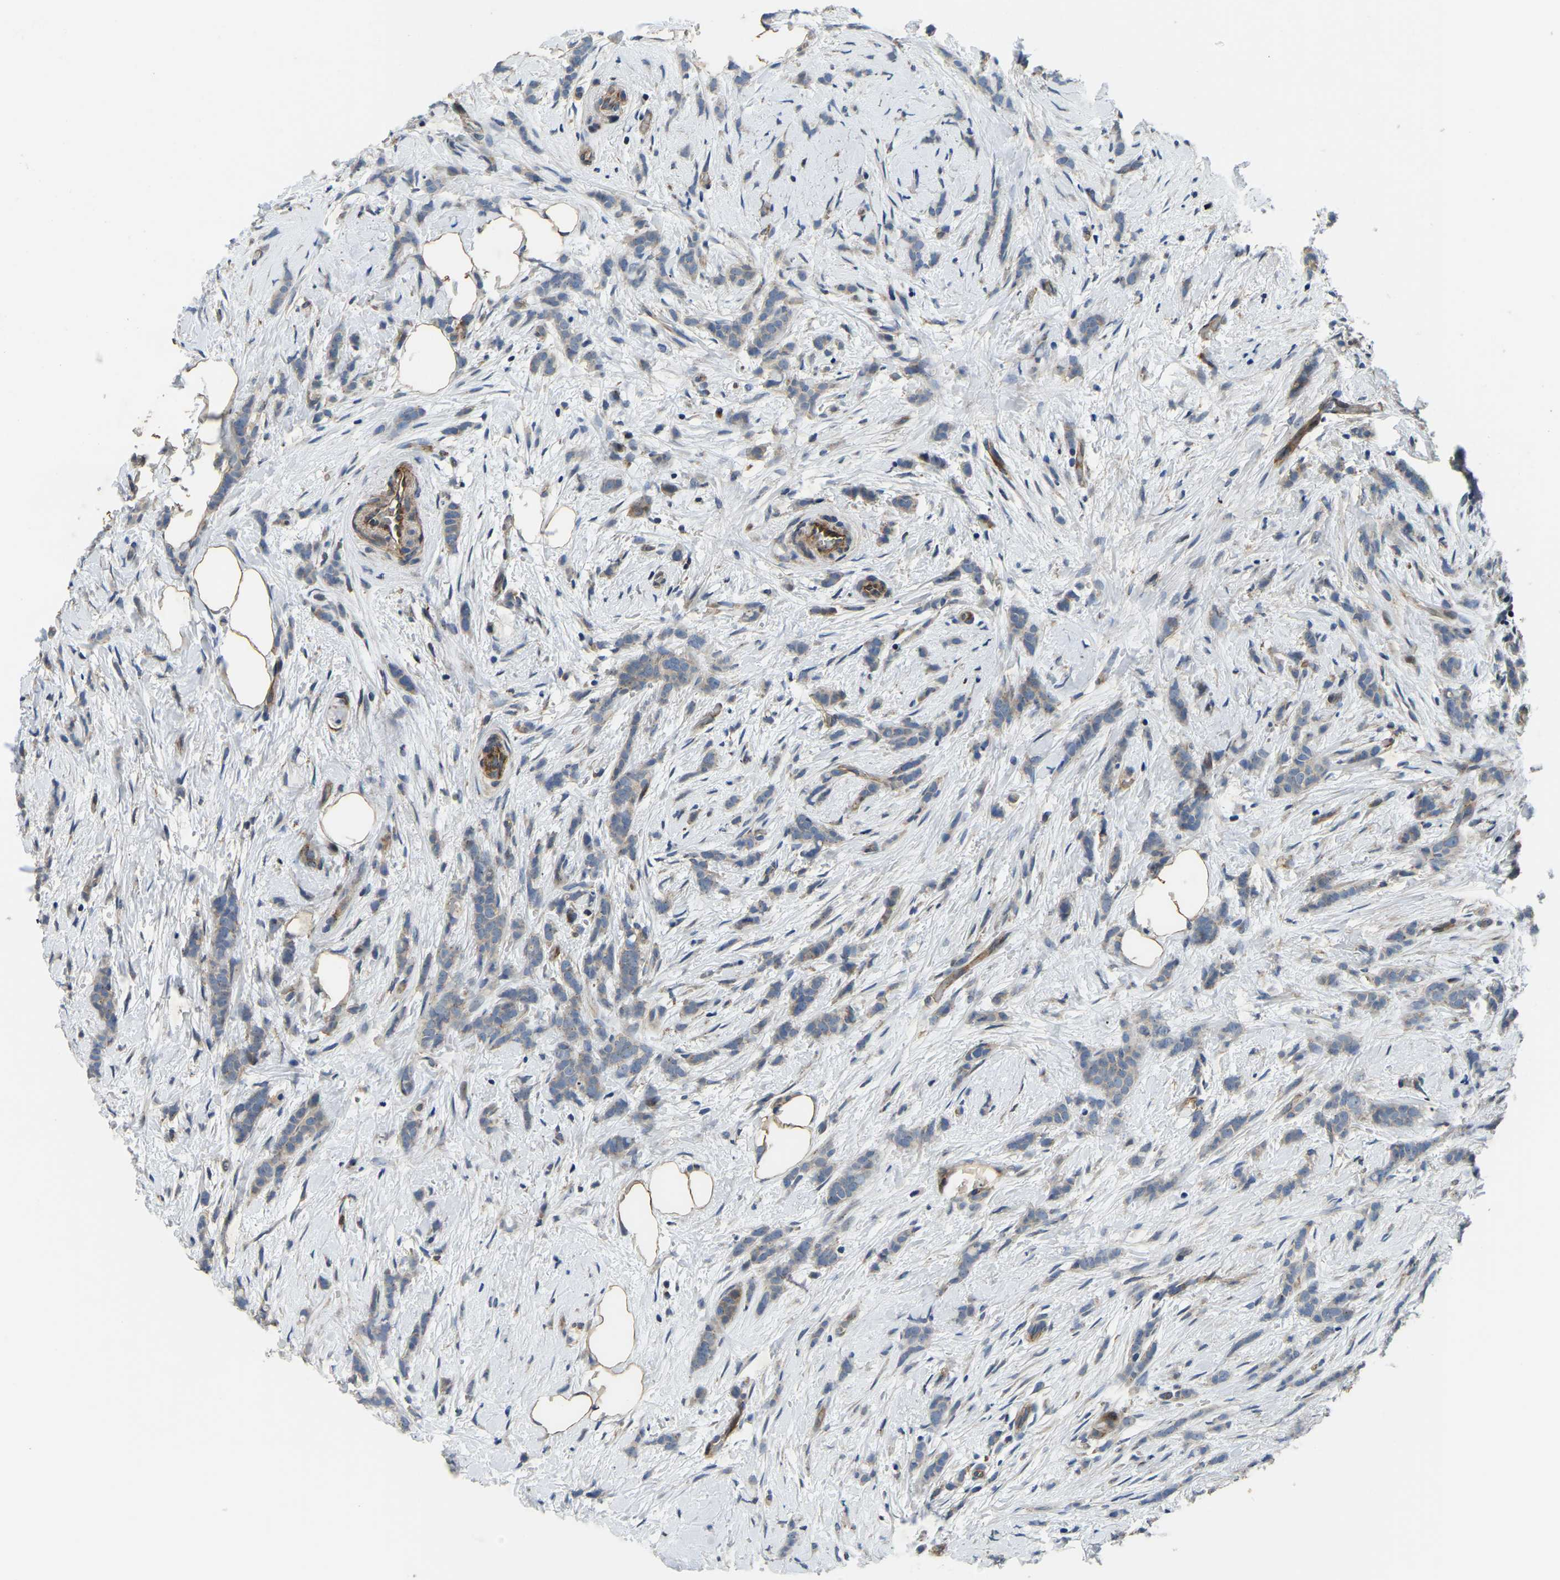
{"staining": {"intensity": "weak", "quantity": ">75%", "location": "cytoplasmic/membranous"}, "tissue": "breast cancer", "cell_type": "Tumor cells", "image_type": "cancer", "snomed": [{"axis": "morphology", "description": "Lobular carcinoma, in situ"}, {"axis": "morphology", "description": "Lobular carcinoma"}, {"axis": "topography", "description": "Breast"}], "caption": "Protein analysis of breast cancer tissue demonstrates weak cytoplasmic/membranous positivity in approximately >75% of tumor cells.", "gene": "RNF39", "patient": {"sex": "female", "age": 41}}